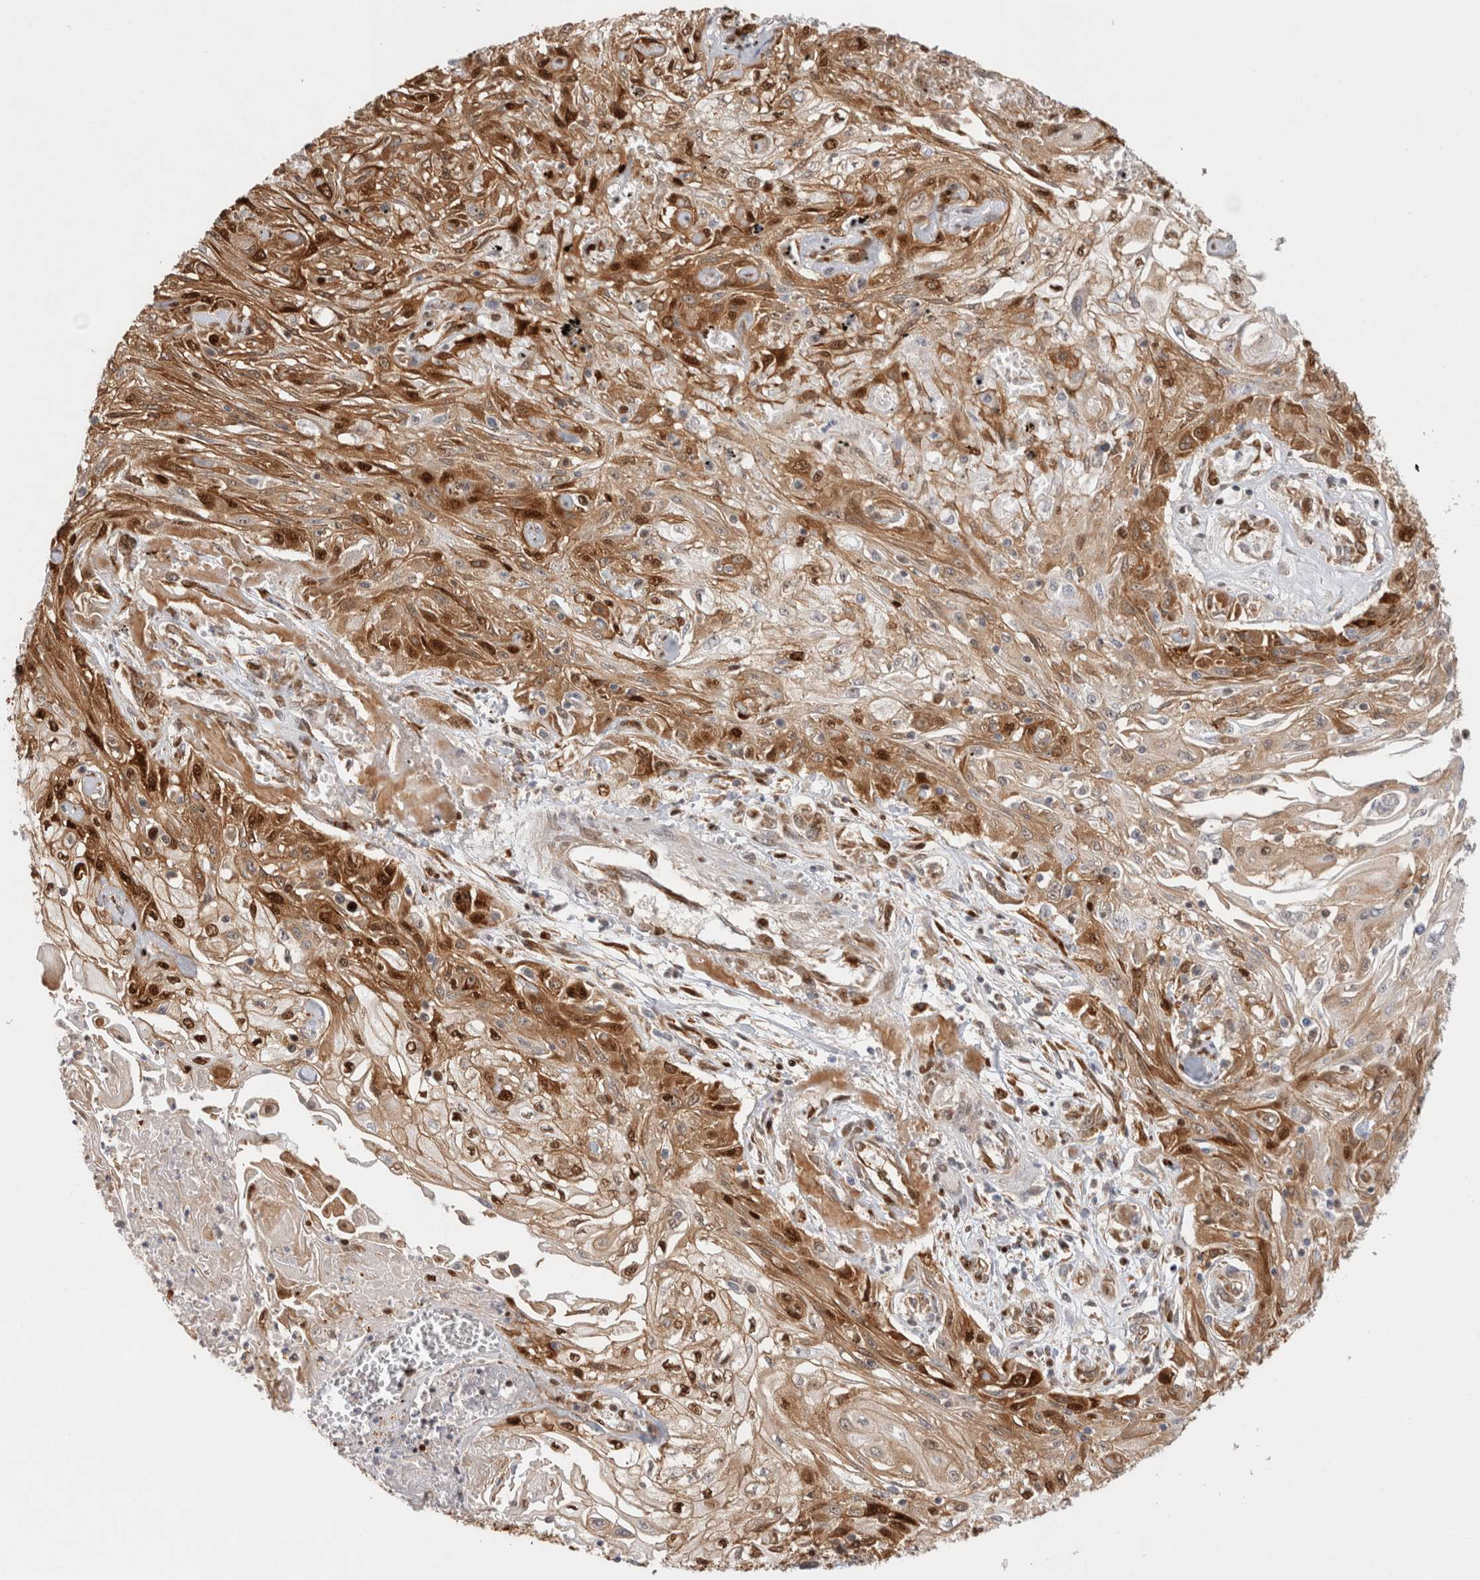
{"staining": {"intensity": "strong", "quantity": ">75%", "location": "cytoplasmic/membranous,nuclear"}, "tissue": "skin cancer", "cell_type": "Tumor cells", "image_type": "cancer", "snomed": [{"axis": "morphology", "description": "Squamous cell carcinoma, NOS"}, {"axis": "morphology", "description": "Squamous cell carcinoma, metastatic, NOS"}, {"axis": "topography", "description": "Skin"}, {"axis": "topography", "description": "Lymph node"}], "caption": "Protein staining displays strong cytoplasmic/membranous and nuclear positivity in approximately >75% of tumor cells in skin cancer (metastatic squamous cell carcinoma).", "gene": "TCF4", "patient": {"sex": "male", "age": 75}}